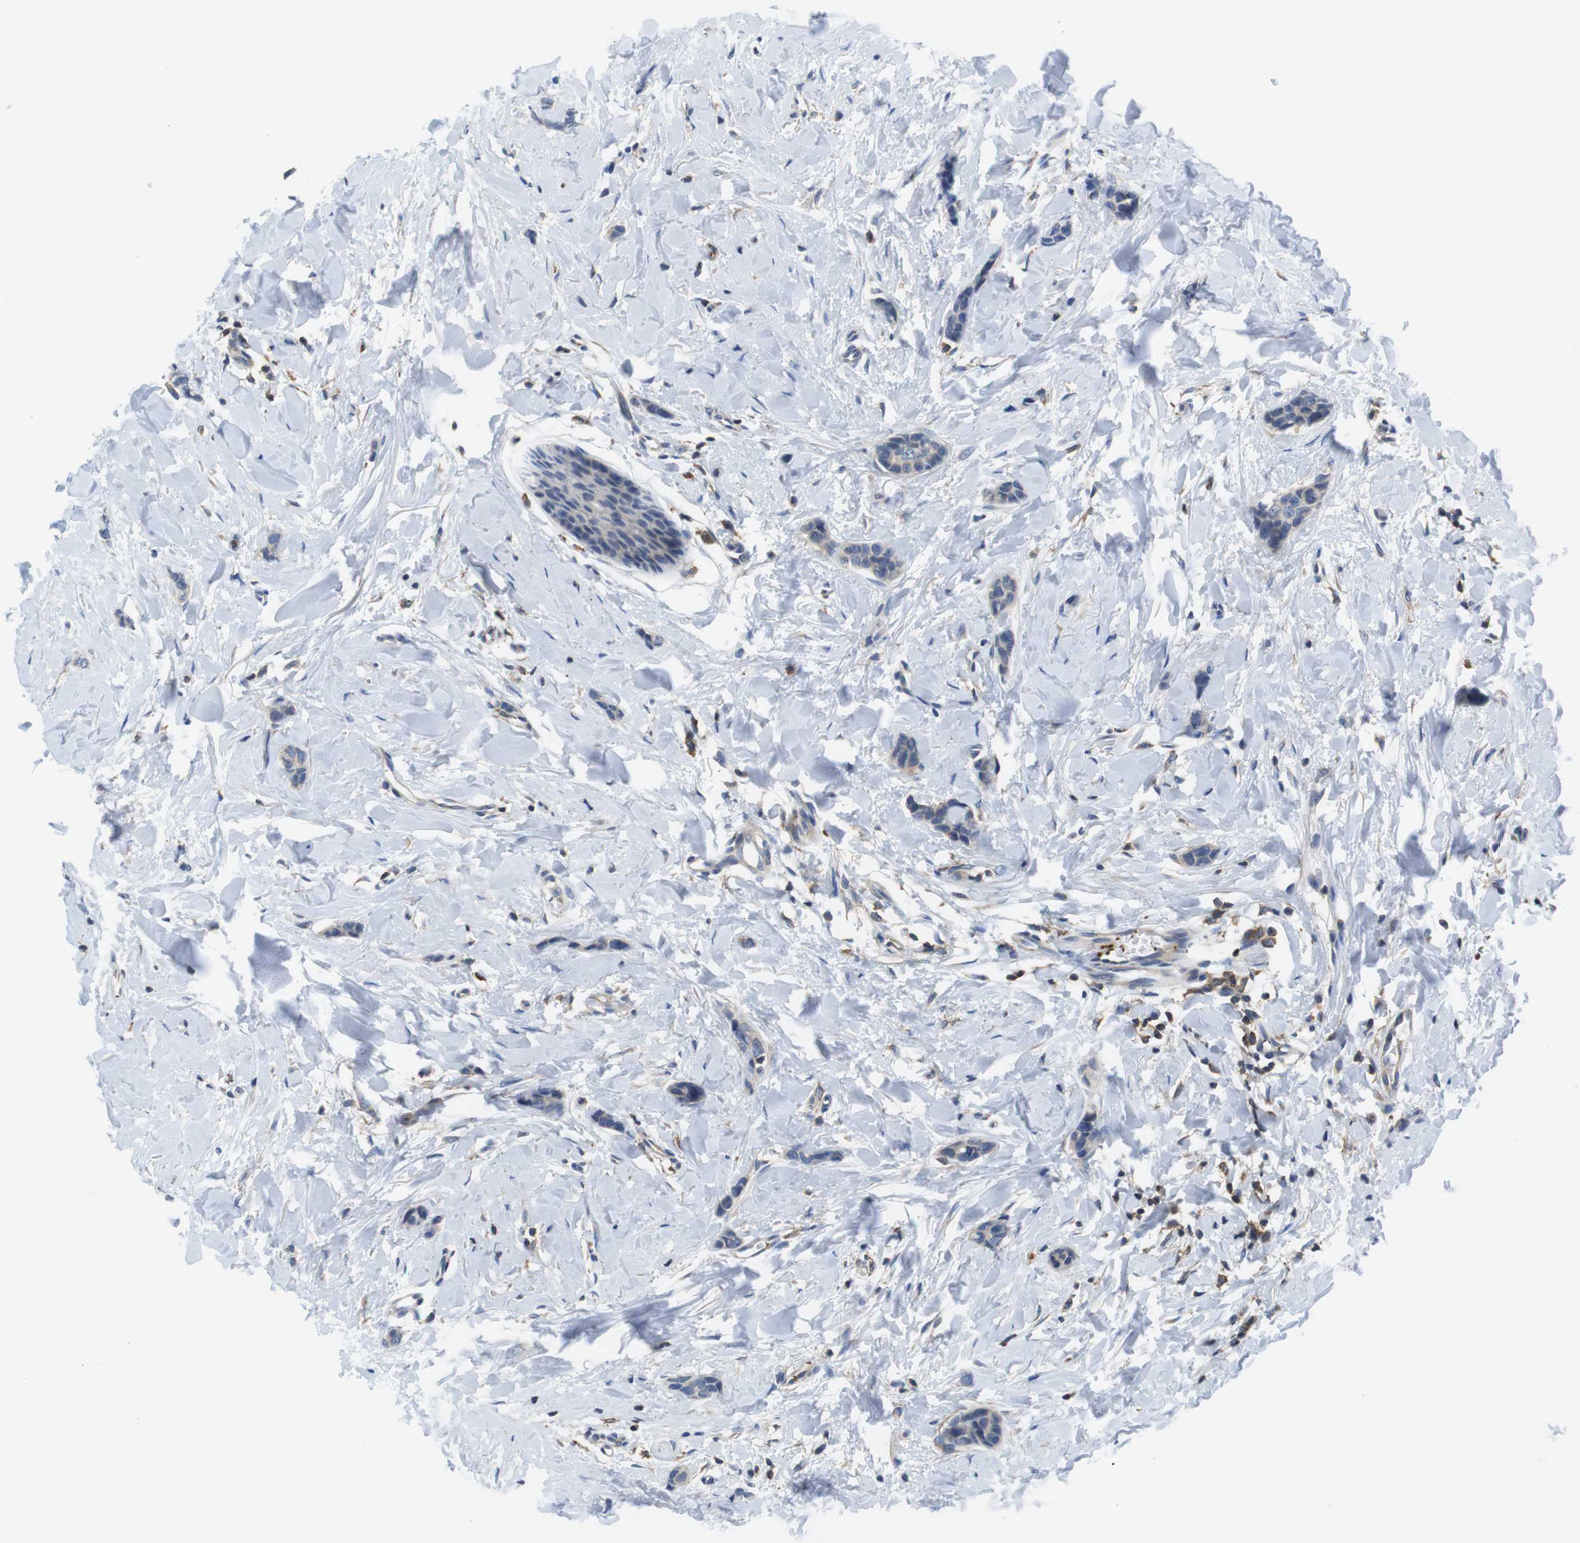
{"staining": {"intensity": "negative", "quantity": "none", "location": "none"}, "tissue": "breast cancer", "cell_type": "Tumor cells", "image_type": "cancer", "snomed": [{"axis": "morphology", "description": "Lobular carcinoma"}, {"axis": "topography", "description": "Skin"}, {"axis": "topography", "description": "Breast"}], "caption": "This is a image of IHC staining of breast cancer, which shows no staining in tumor cells.", "gene": "HERPUD2", "patient": {"sex": "female", "age": 46}}